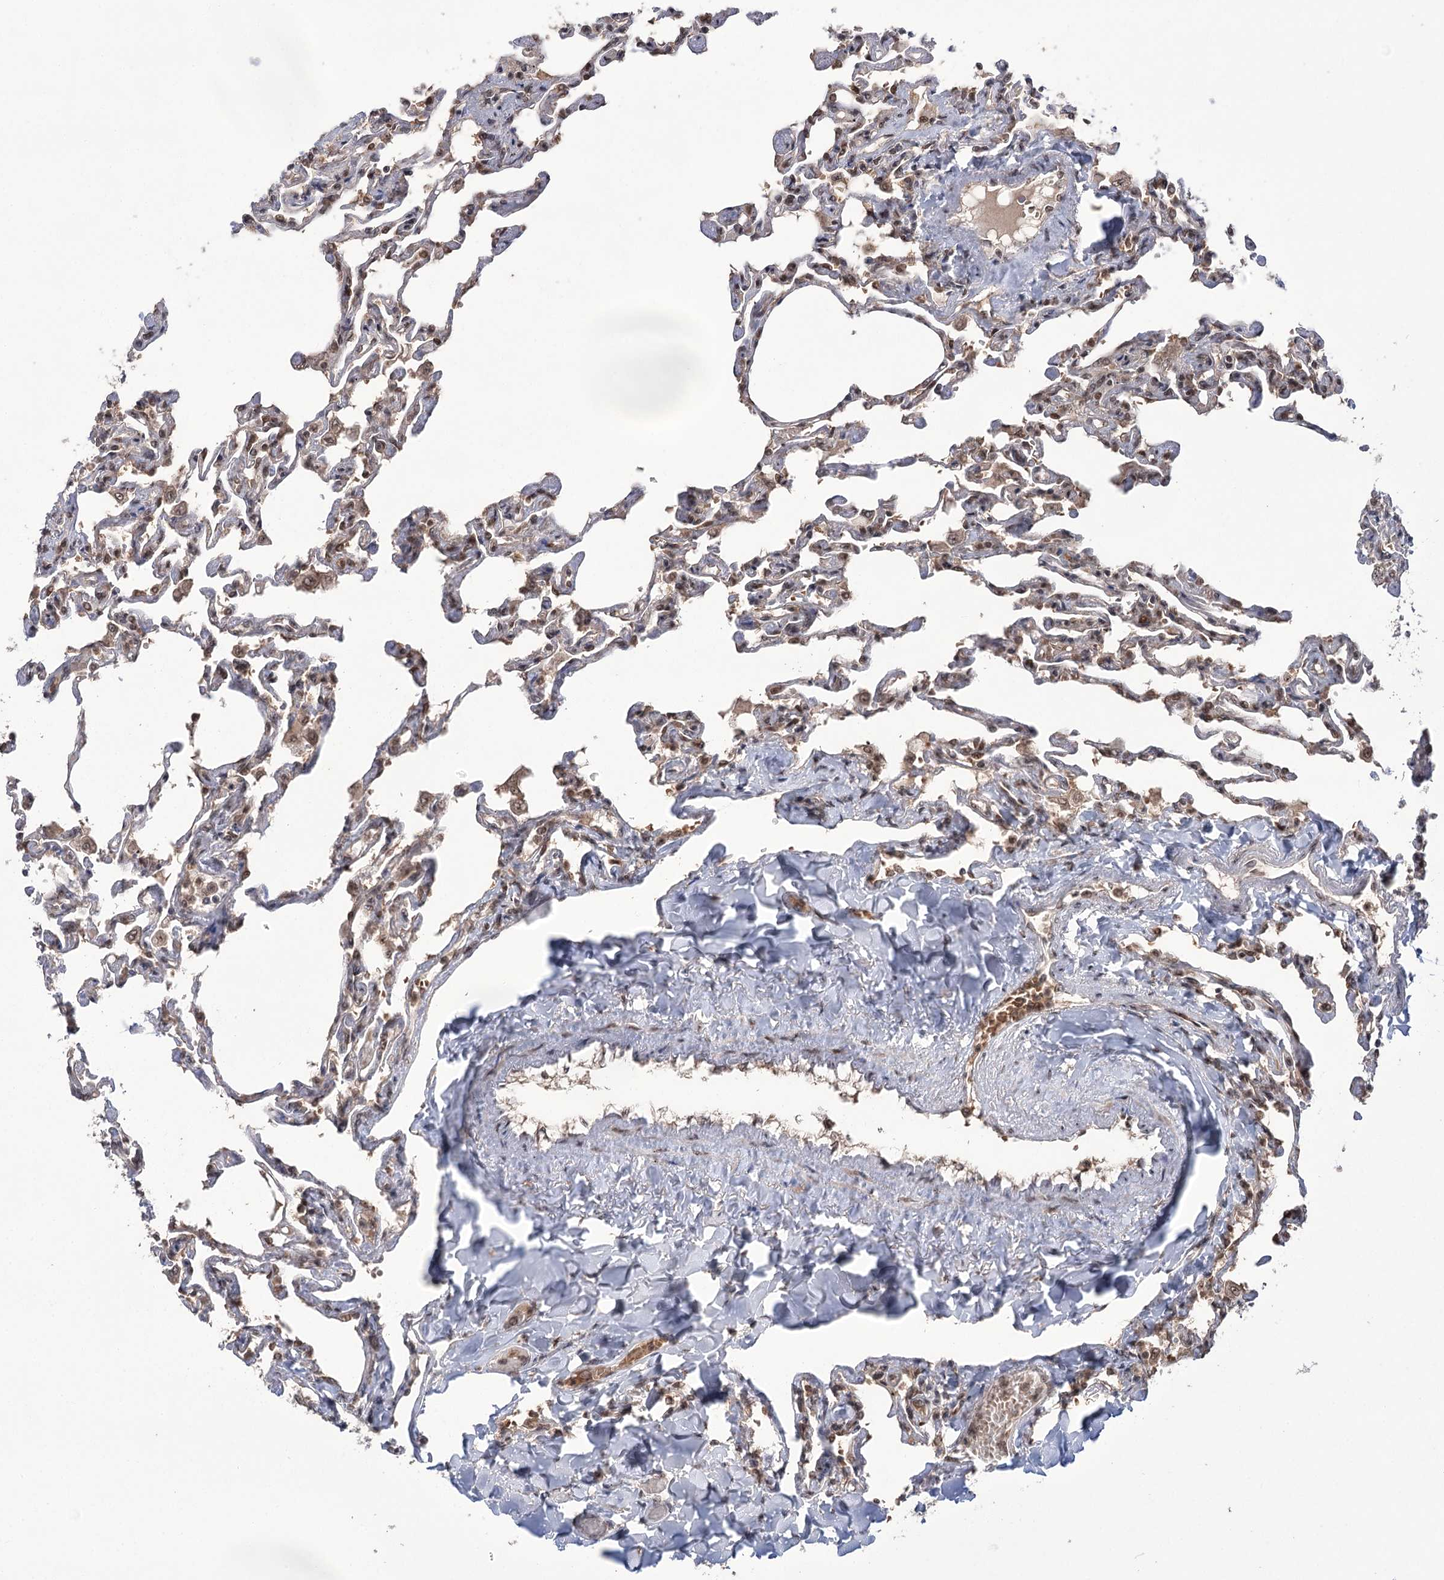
{"staining": {"intensity": "moderate", "quantity": "25%-75%", "location": "cytoplasmic/membranous,nuclear"}, "tissue": "lung", "cell_type": "Alveolar cells", "image_type": "normal", "snomed": [{"axis": "morphology", "description": "Normal tissue, NOS"}, {"axis": "topography", "description": "Lung"}], "caption": "Protein staining exhibits moderate cytoplasmic/membranous,nuclear positivity in about 25%-75% of alveolar cells in unremarkable lung. (brown staining indicates protein expression, while blue staining denotes nuclei).", "gene": "ERCC3", "patient": {"sex": "male", "age": 21}}